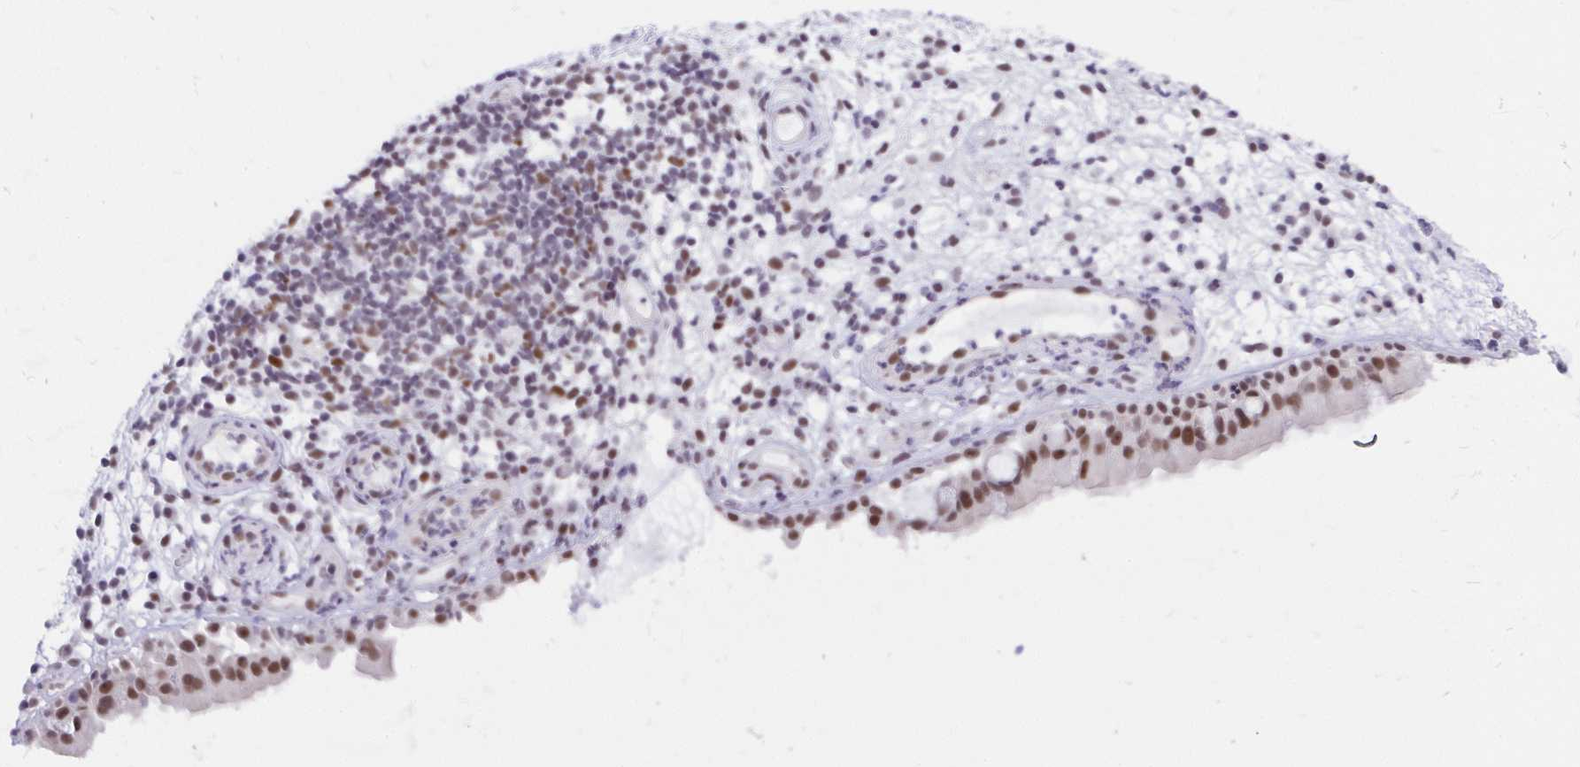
{"staining": {"intensity": "moderate", "quantity": ">75%", "location": "nuclear"}, "tissue": "nasopharynx", "cell_type": "Respiratory epithelial cells", "image_type": "normal", "snomed": [{"axis": "morphology", "description": "Normal tissue, NOS"}, {"axis": "morphology", "description": "Inflammation, NOS"}, {"axis": "topography", "description": "Nasopharynx"}], "caption": "Immunohistochemistry image of normal nasopharynx: nasopharynx stained using immunohistochemistry shows medium levels of moderate protein expression localized specifically in the nuclear of respiratory epithelial cells, appearing as a nuclear brown color.", "gene": "ZNF860", "patient": {"sex": "male", "age": 54}}